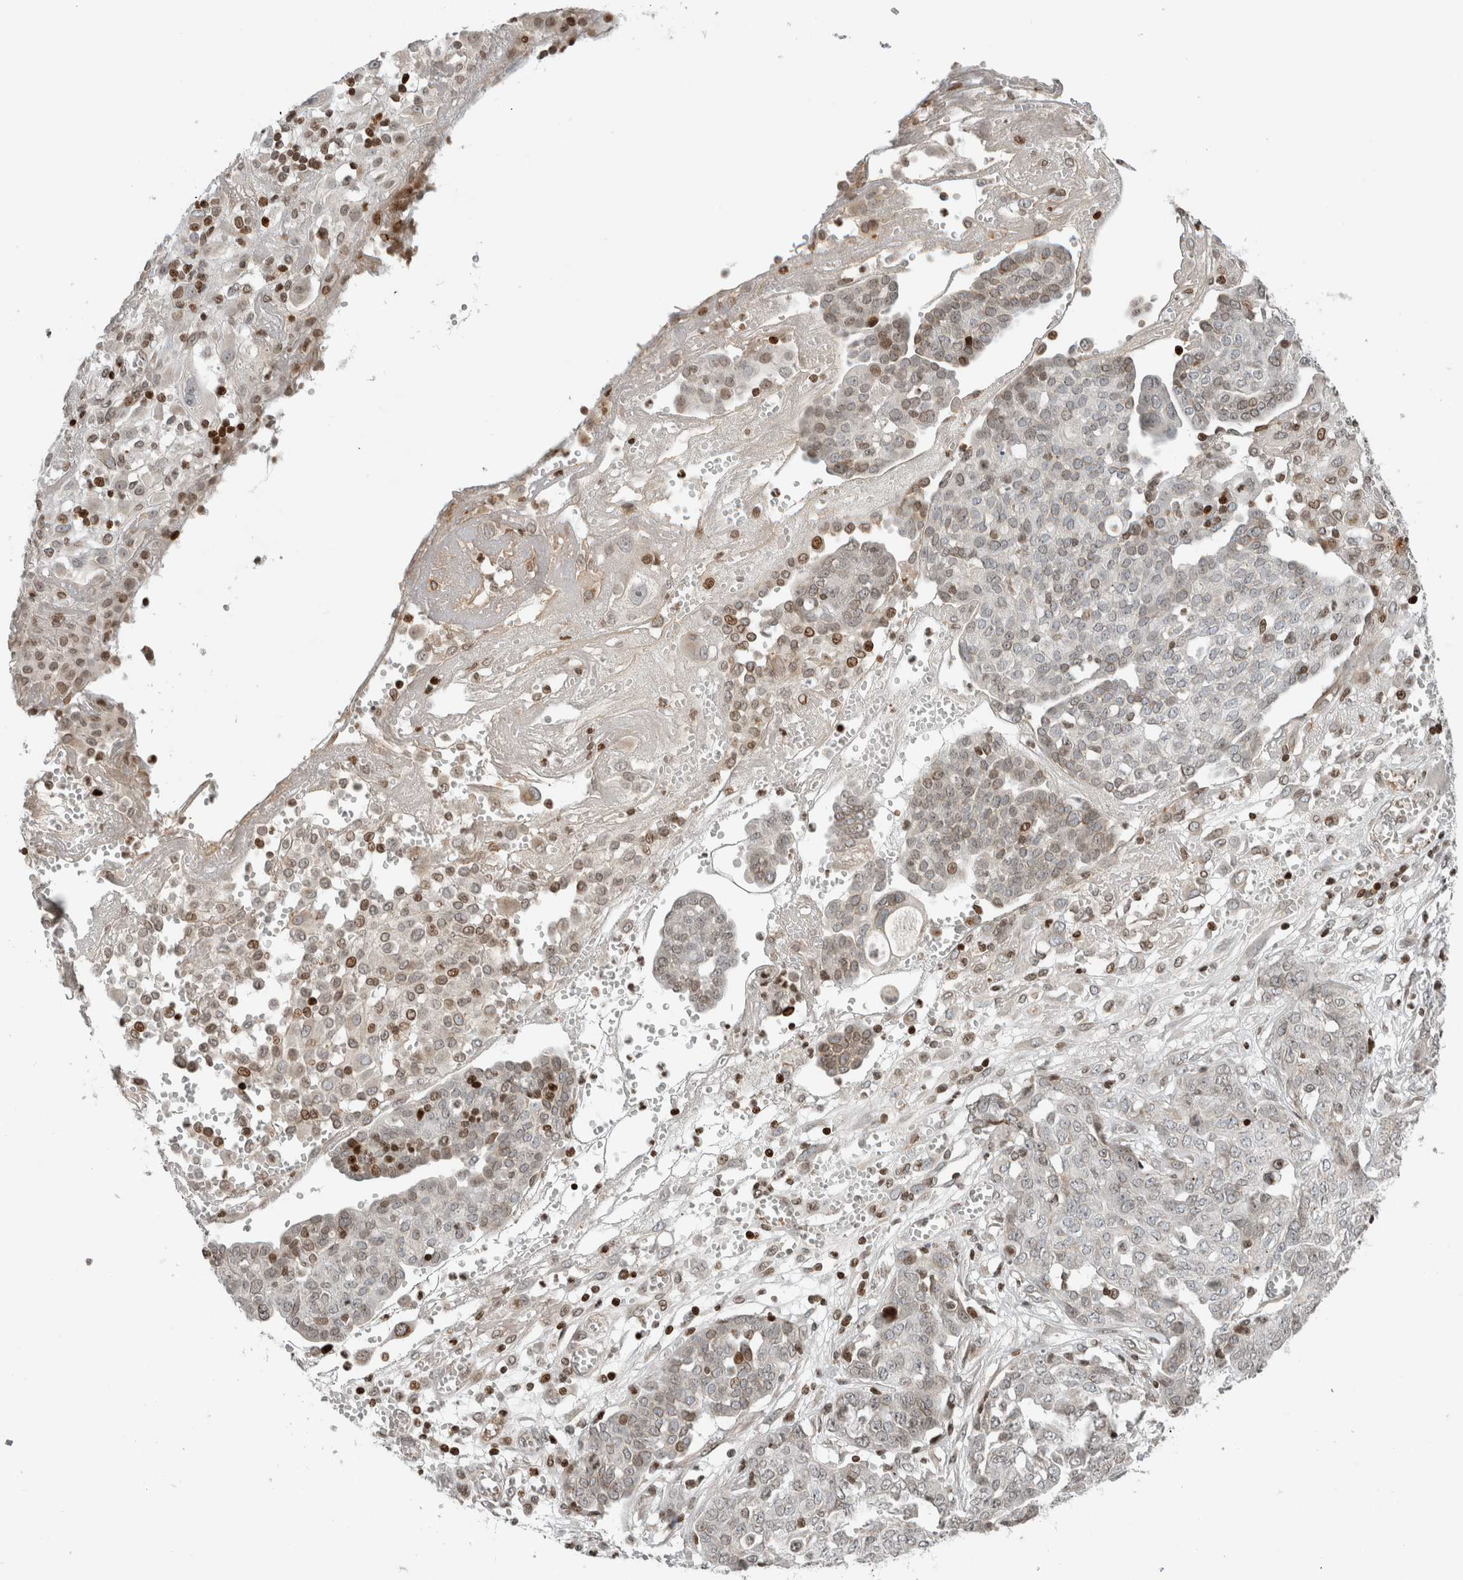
{"staining": {"intensity": "negative", "quantity": "none", "location": "none"}, "tissue": "ovarian cancer", "cell_type": "Tumor cells", "image_type": "cancer", "snomed": [{"axis": "morphology", "description": "Cystadenocarcinoma, serous, NOS"}, {"axis": "topography", "description": "Soft tissue"}, {"axis": "topography", "description": "Ovary"}], "caption": "Tumor cells are negative for brown protein staining in serous cystadenocarcinoma (ovarian).", "gene": "GINS4", "patient": {"sex": "female", "age": 57}}